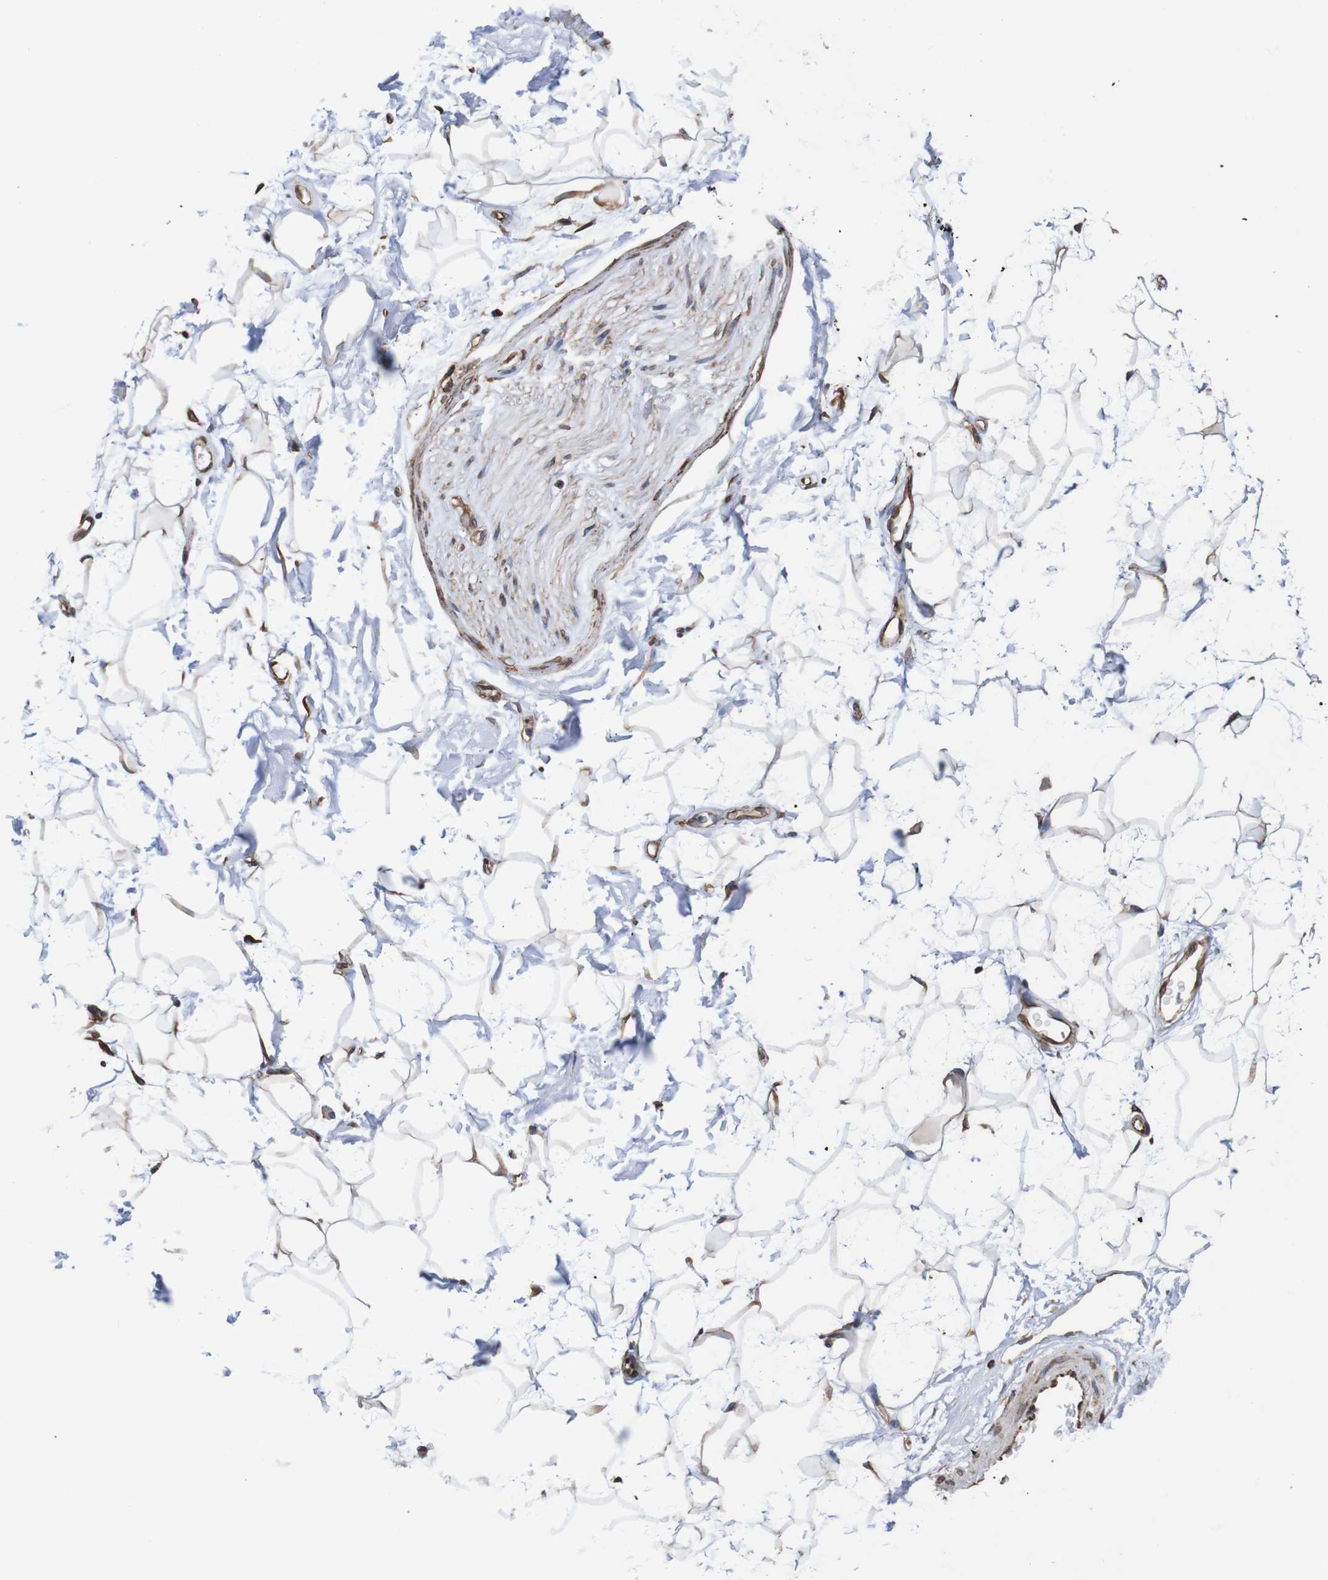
{"staining": {"intensity": "weak", "quantity": ">75%", "location": "cytoplasmic/membranous"}, "tissue": "adipose tissue", "cell_type": "Adipocytes", "image_type": "normal", "snomed": [{"axis": "morphology", "description": "Normal tissue, NOS"}, {"axis": "topography", "description": "Soft tissue"}], "caption": "Immunohistochemistry (DAB (3,3'-diaminobenzidine)) staining of unremarkable adipose tissue demonstrates weak cytoplasmic/membranous protein staining in about >75% of adipocytes. (DAB IHC, brown staining for protein, blue staining for nuclei).", "gene": "TMEM109", "patient": {"sex": "male", "age": 72}}